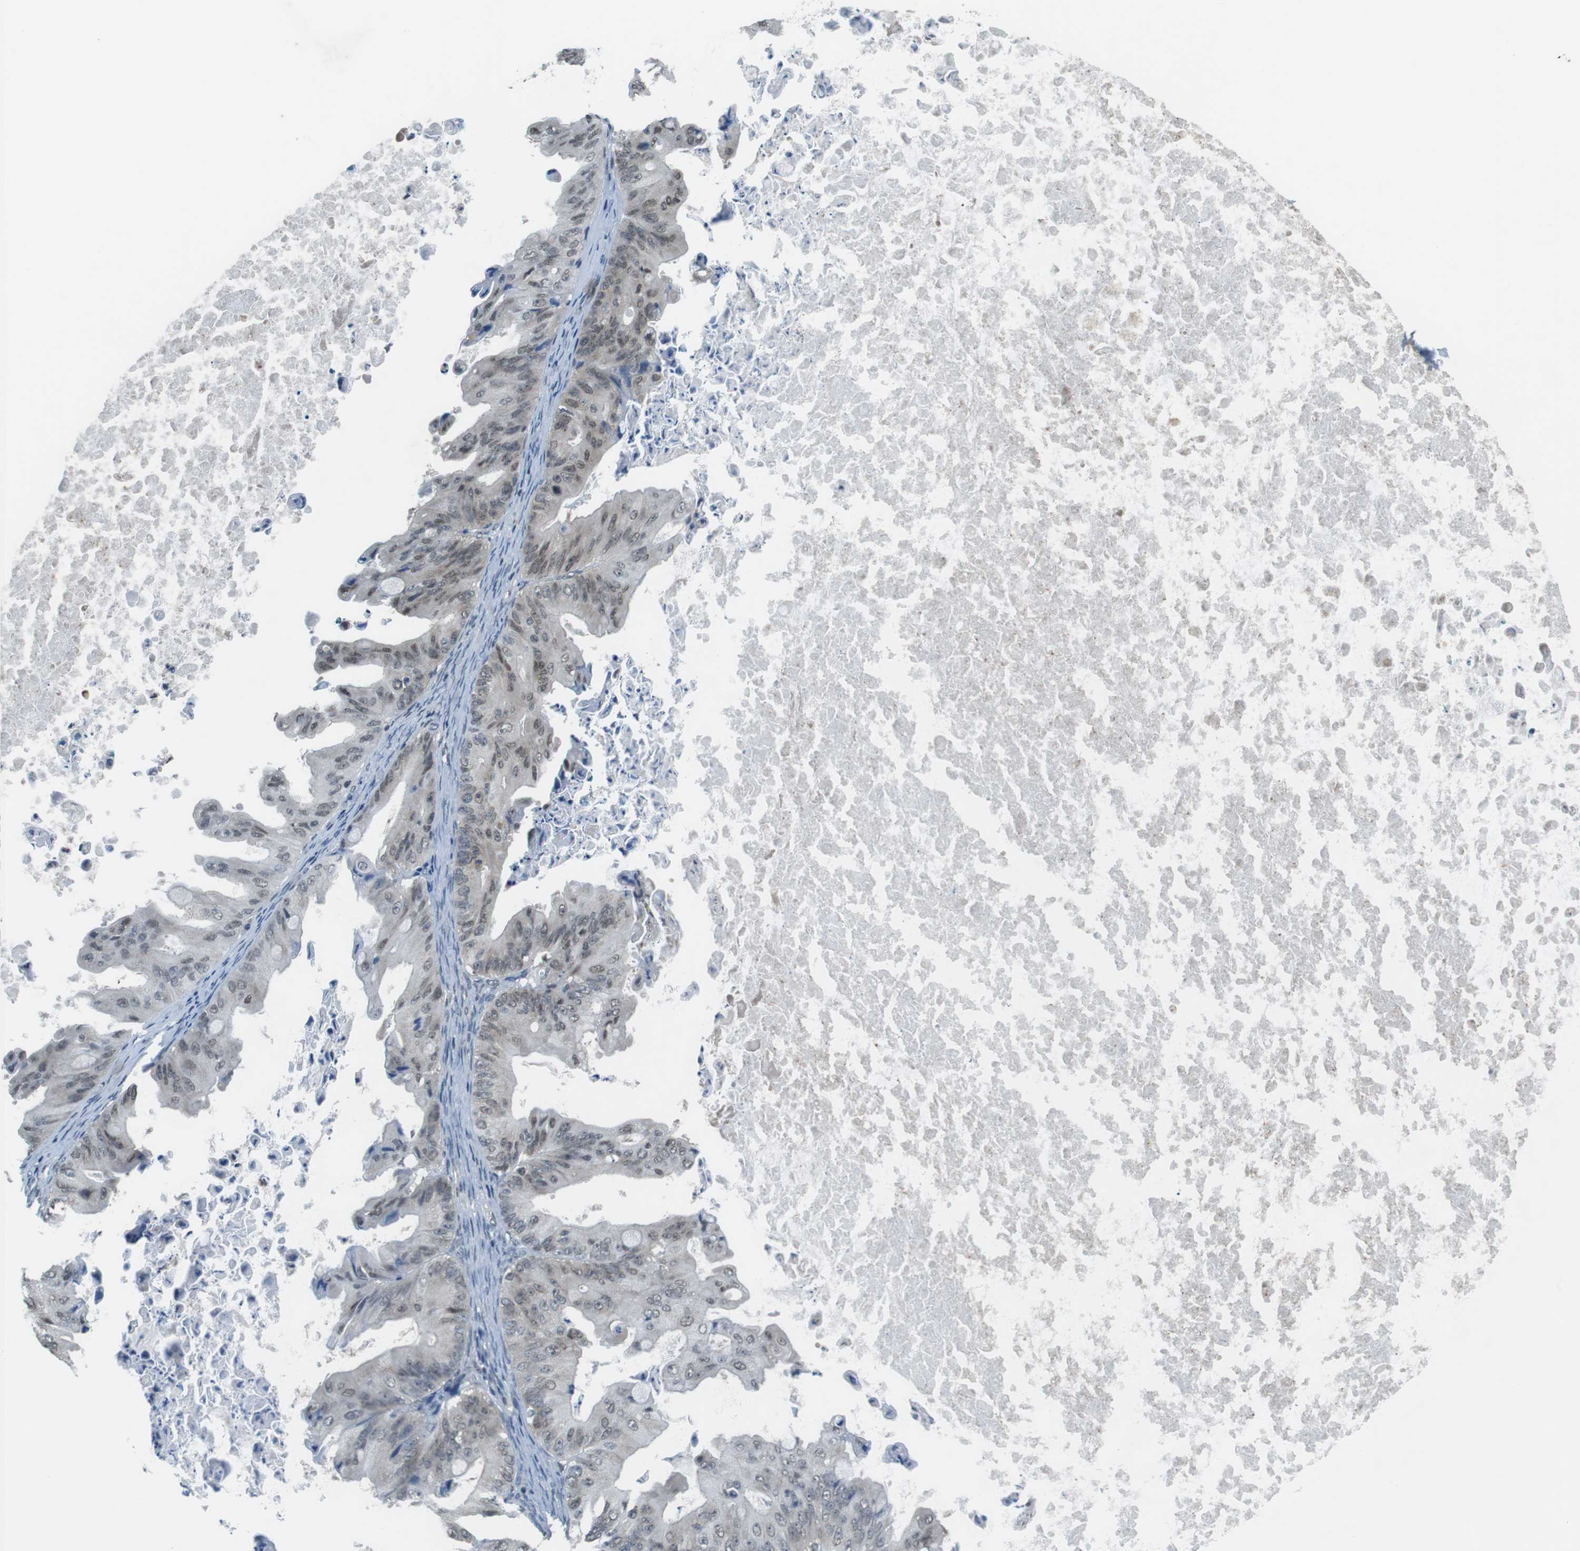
{"staining": {"intensity": "weak", "quantity": "25%-75%", "location": "nuclear"}, "tissue": "ovarian cancer", "cell_type": "Tumor cells", "image_type": "cancer", "snomed": [{"axis": "morphology", "description": "Cystadenocarcinoma, mucinous, NOS"}, {"axis": "topography", "description": "Ovary"}], "caption": "Immunohistochemistry micrograph of human ovarian cancer stained for a protein (brown), which demonstrates low levels of weak nuclear expression in about 25%-75% of tumor cells.", "gene": "NEK4", "patient": {"sex": "female", "age": 37}}